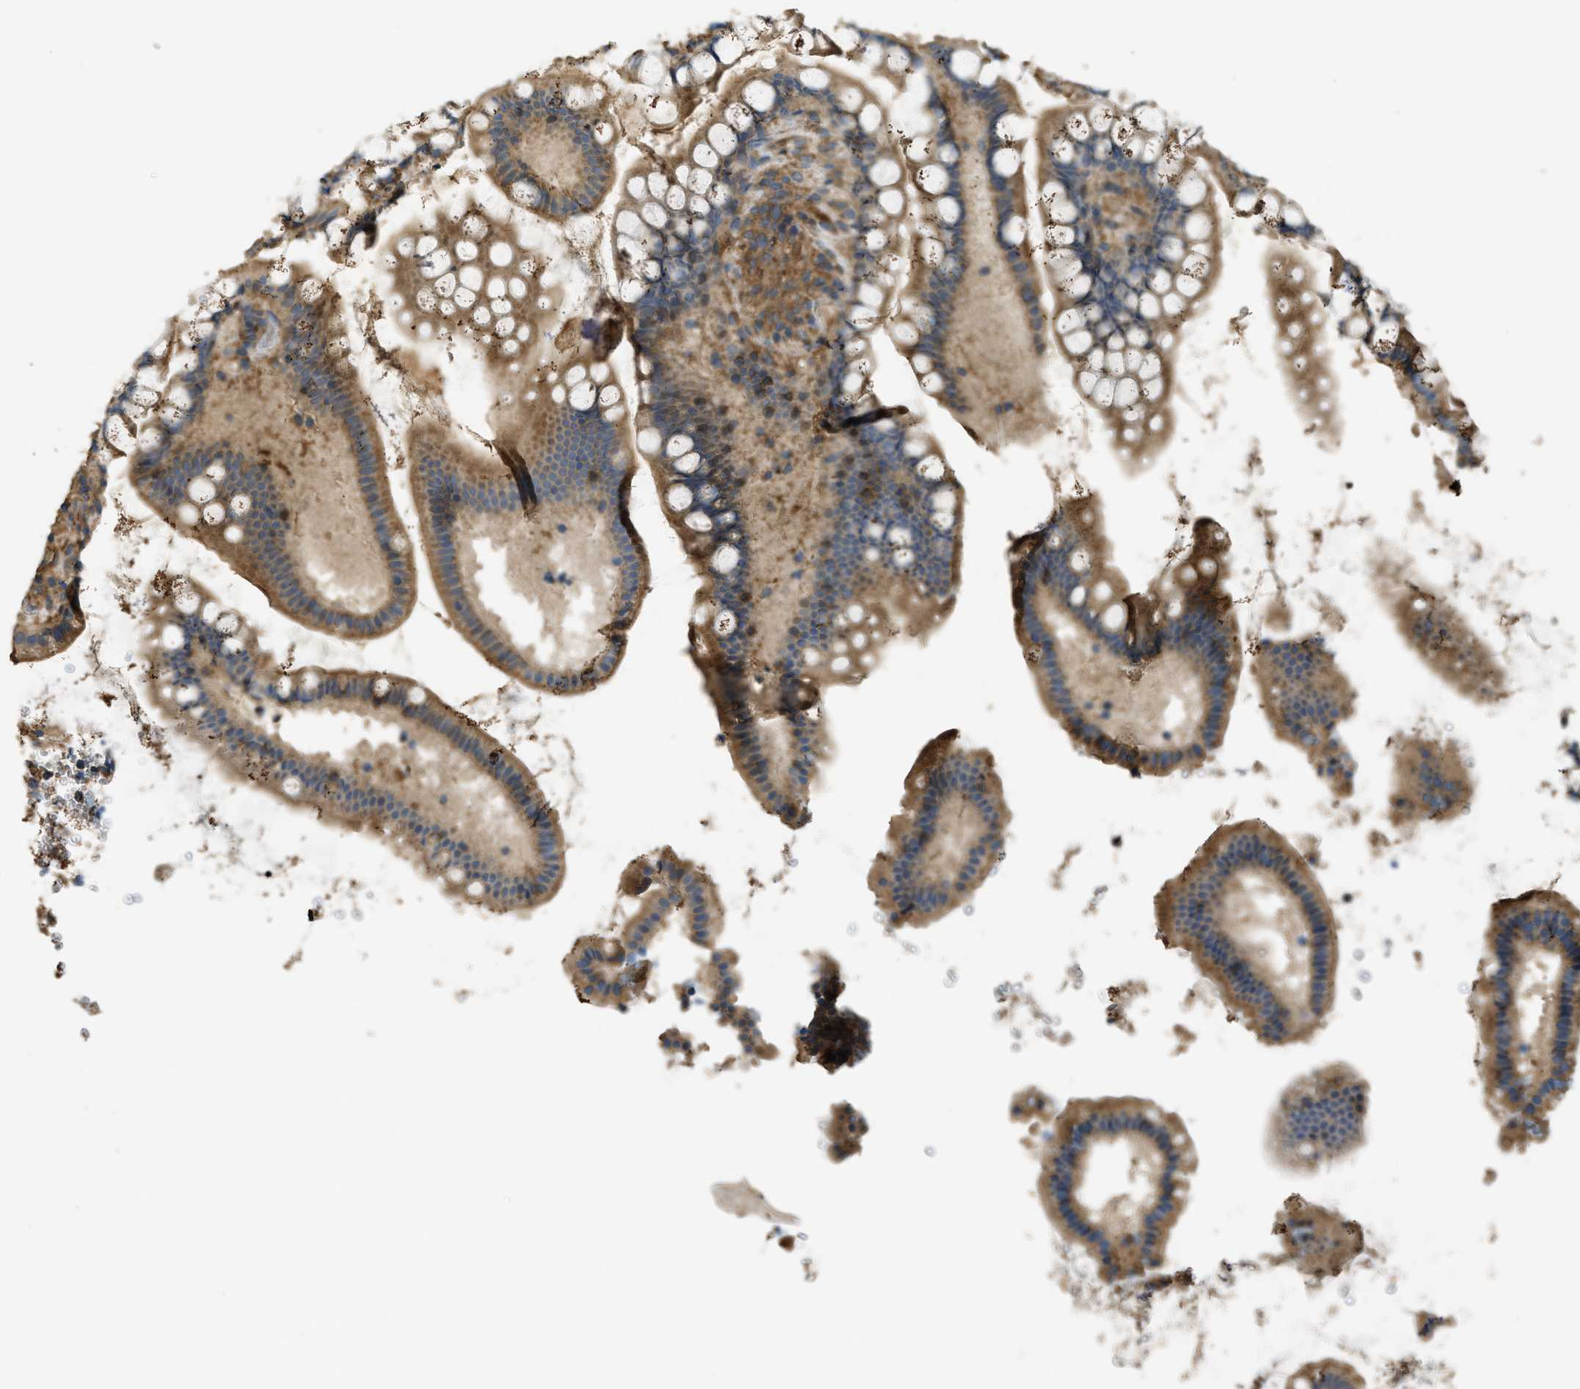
{"staining": {"intensity": "moderate", "quantity": ">75%", "location": "cytoplasmic/membranous"}, "tissue": "small intestine", "cell_type": "Glandular cells", "image_type": "normal", "snomed": [{"axis": "morphology", "description": "Normal tissue, NOS"}, {"axis": "topography", "description": "Small intestine"}], "caption": "Glandular cells show moderate cytoplasmic/membranous positivity in approximately >75% of cells in benign small intestine. (DAB IHC, brown staining for protein, blue staining for nuclei).", "gene": "CD276", "patient": {"sex": "female", "age": 84}}